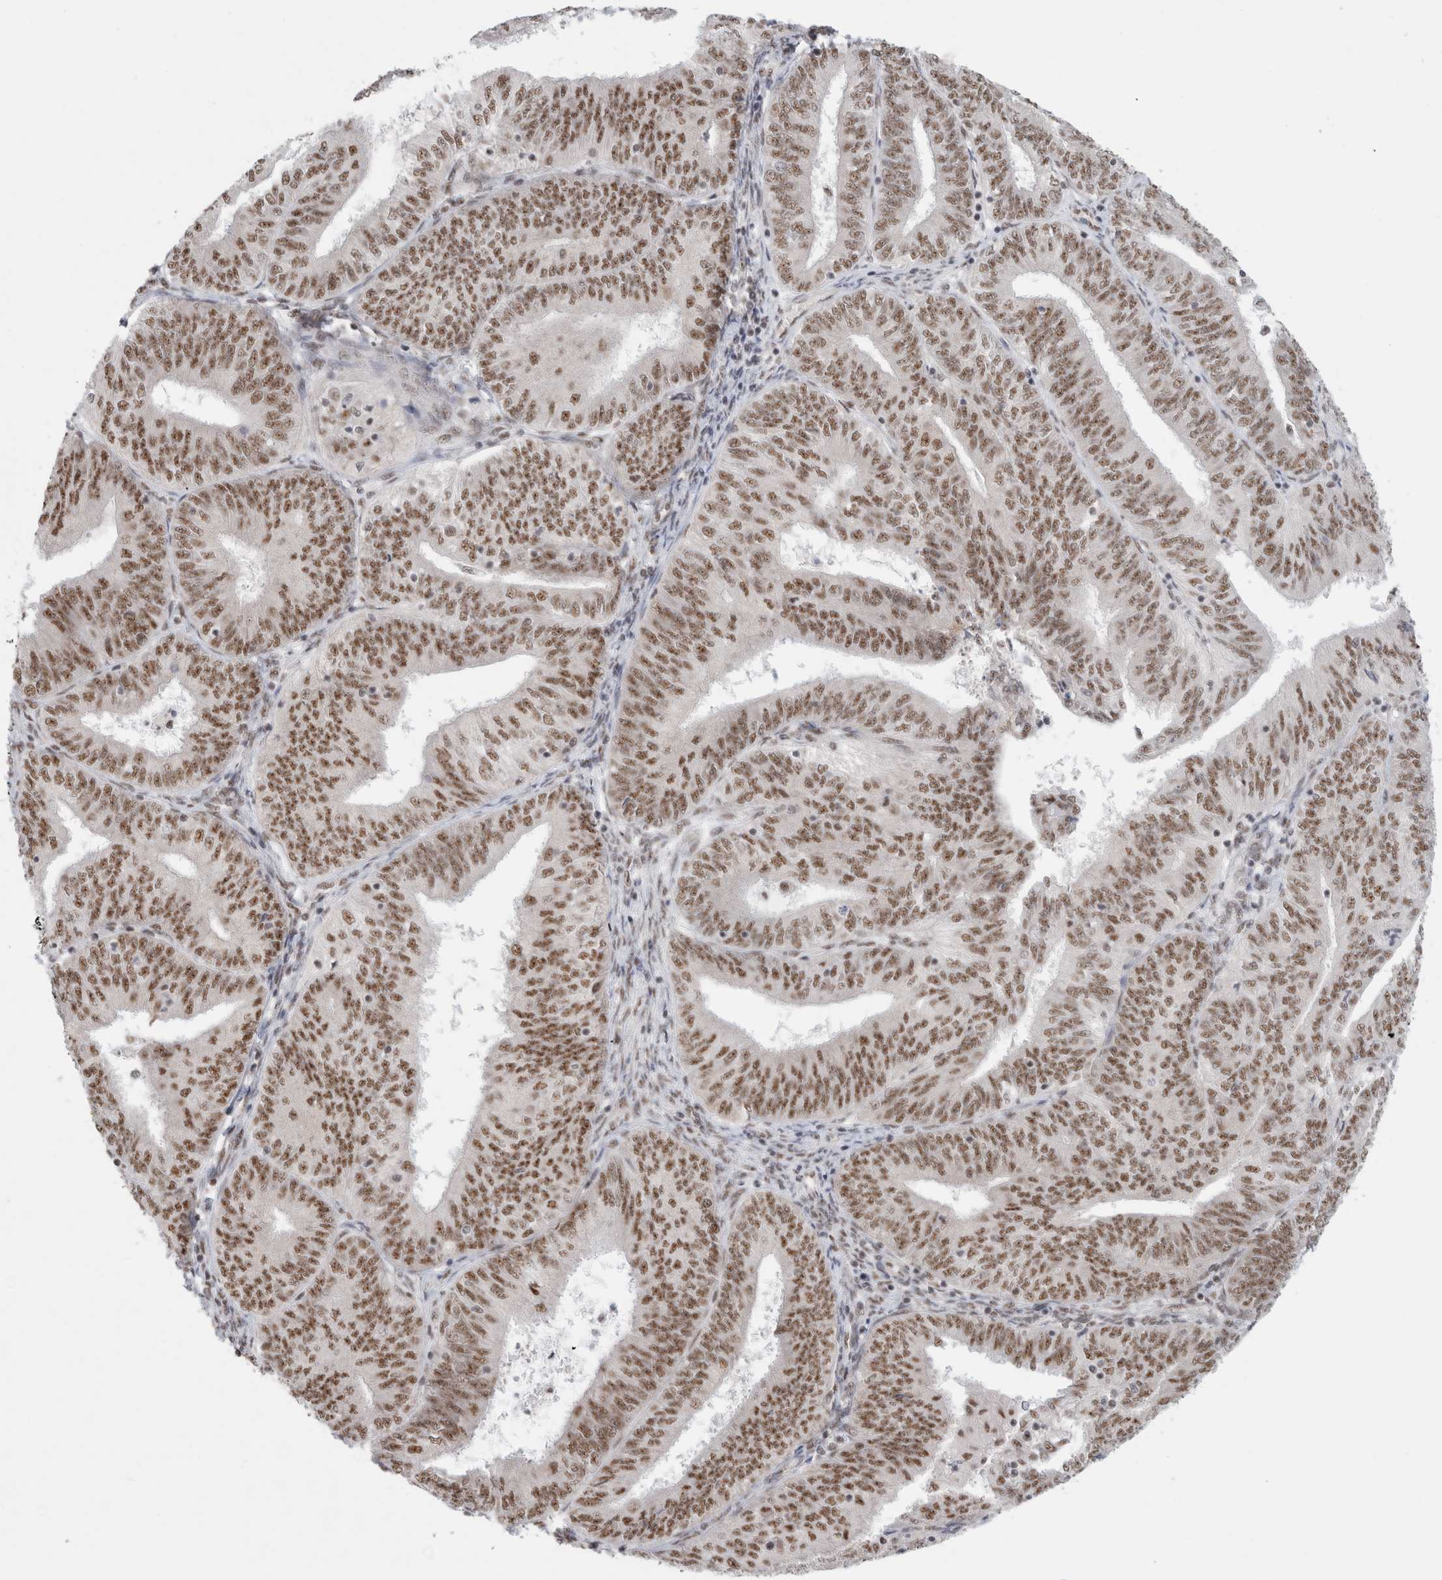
{"staining": {"intensity": "moderate", "quantity": ">75%", "location": "nuclear"}, "tissue": "endometrial cancer", "cell_type": "Tumor cells", "image_type": "cancer", "snomed": [{"axis": "morphology", "description": "Adenocarcinoma, NOS"}, {"axis": "topography", "description": "Endometrium"}], "caption": "A photomicrograph showing moderate nuclear expression in about >75% of tumor cells in adenocarcinoma (endometrial), as visualized by brown immunohistochemical staining.", "gene": "TRMT12", "patient": {"sex": "female", "age": 58}}